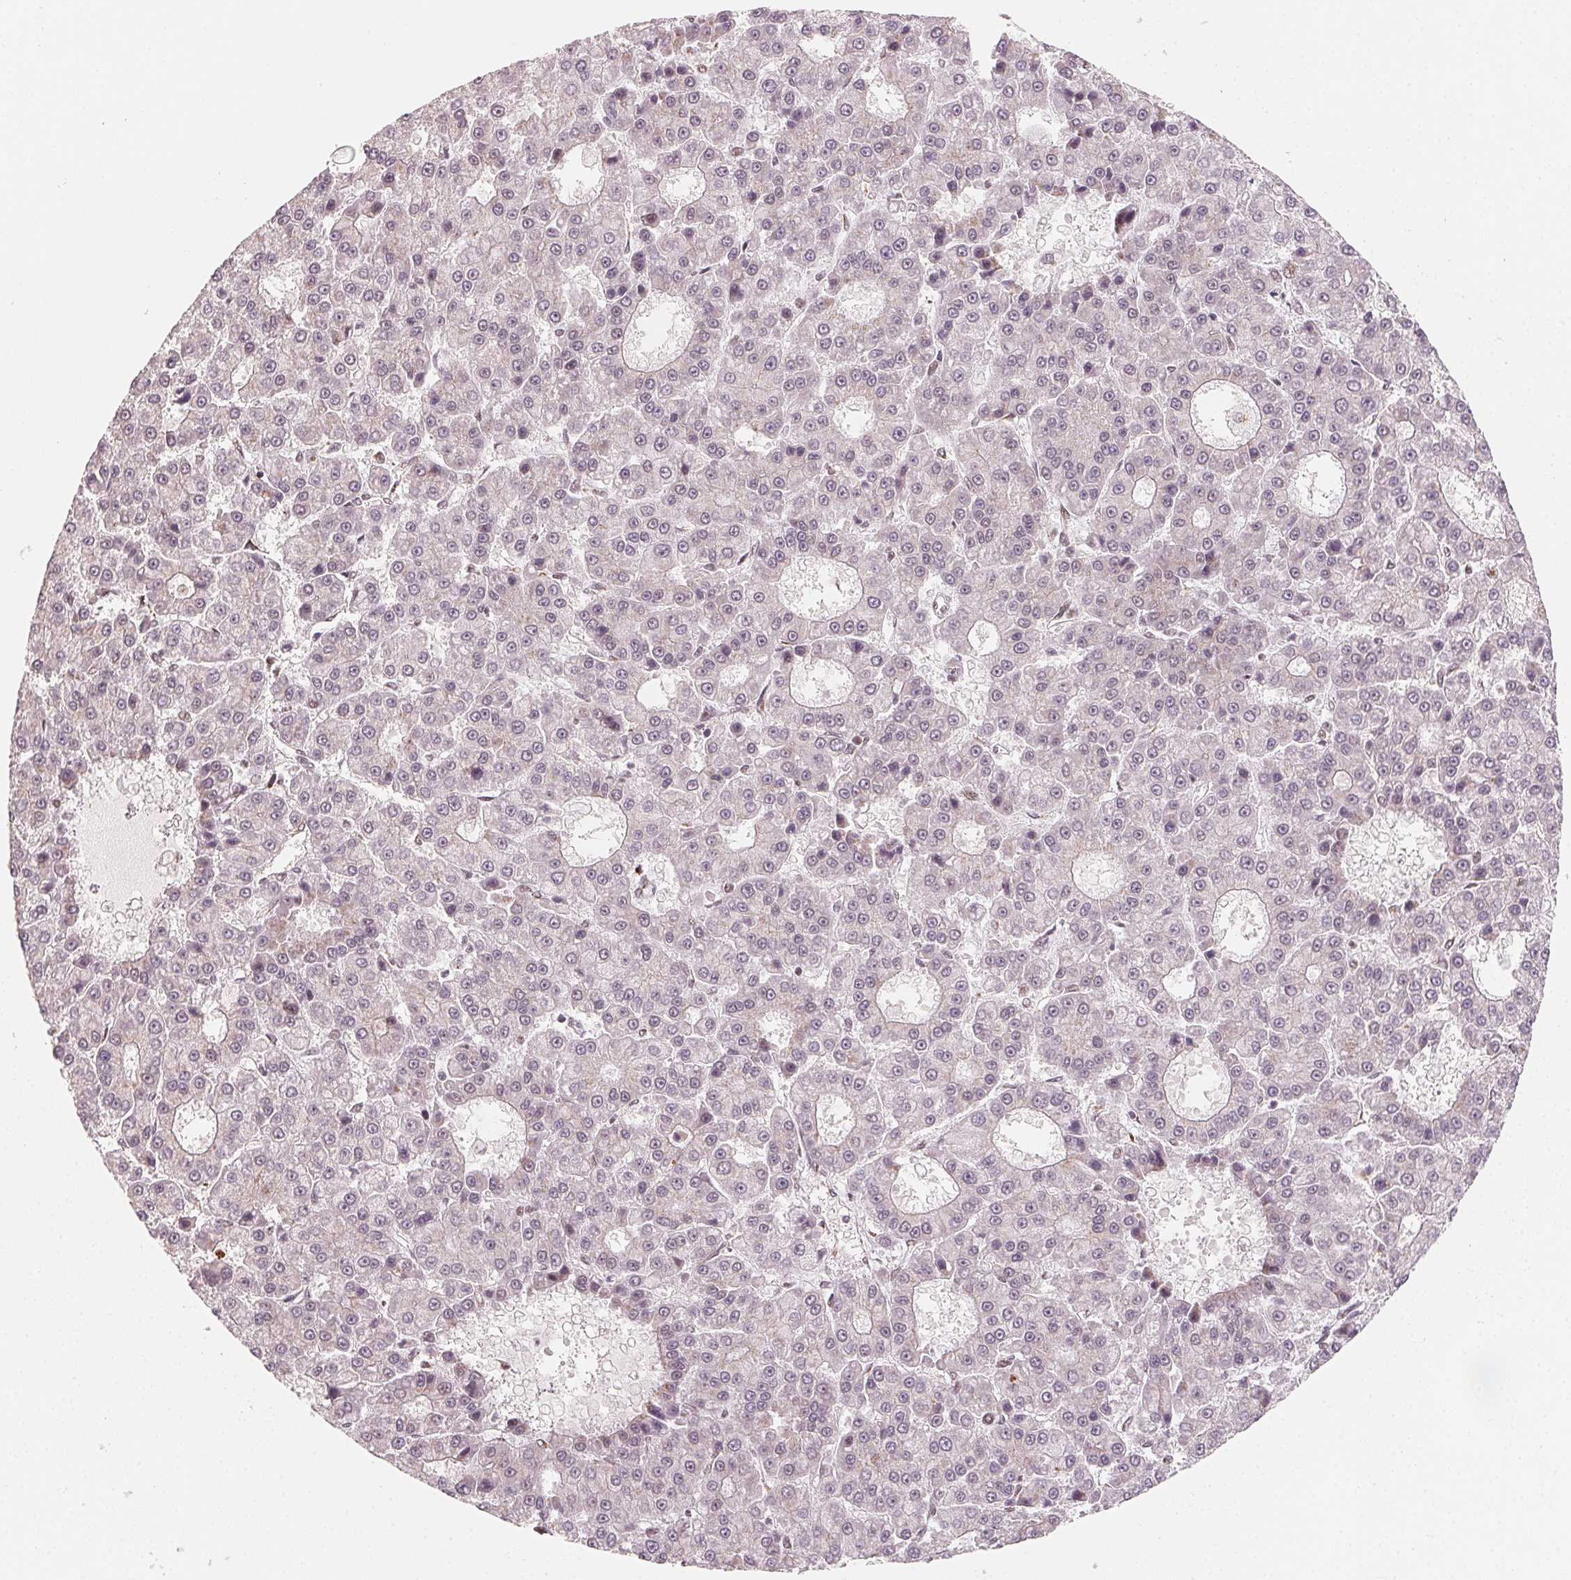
{"staining": {"intensity": "negative", "quantity": "none", "location": "none"}, "tissue": "liver cancer", "cell_type": "Tumor cells", "image_type": "cancer", "snomed": [{"axis": "morphology", "description": "Carcinoma, Hepatocellular, NOS"}, {"axis": "topography", "description": "Liver"}], "caption": "Immunohistochemistry (IHC) histopathology image of liver cancer (hepatocellular carcinoma) stained for a protein (brown), which displays no expression in tumor cells.", "gene": "TOPORS", "patient": {"sex": "male", "age": 70}}